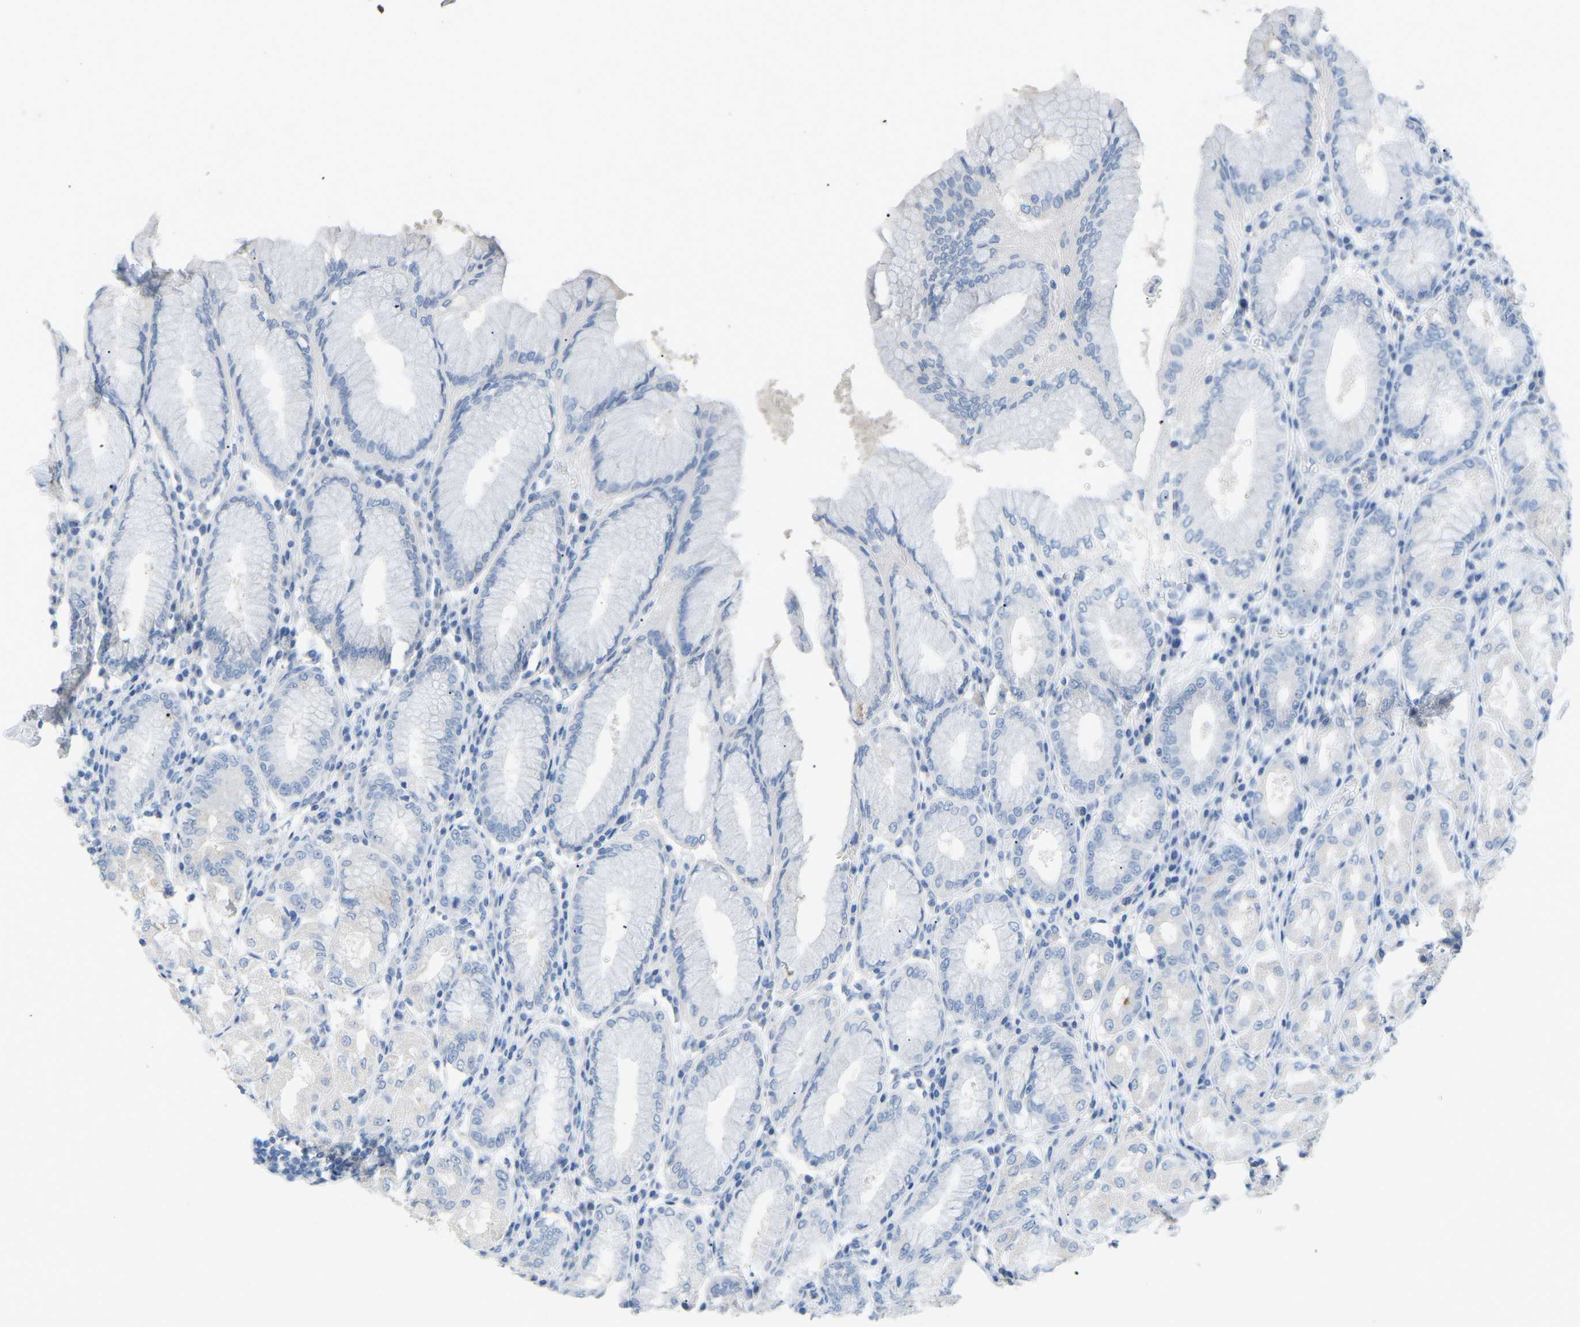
{"staining": {"intensity": "negative", "quantity": "none", "location": "none"}, "tissue": "stomach", "cell_type": "Glandular cells", "image_type": "normal", "snomed": [{"axis": "morphology", "description": "Normal tissue, NOS"}, {"axis": "topography", "description": "Stomach"}, {"axis": "topography", "description": "Stomach, lower"}], "caption": "High magnification brightfield microscopy of unremarkable stomach stained with DAB (brown) and counterstained with hematoxylin (blue): glandular cells show no significant staining.", "gene": "HBG2", "patient": {"sex": "female", "age": 56}}